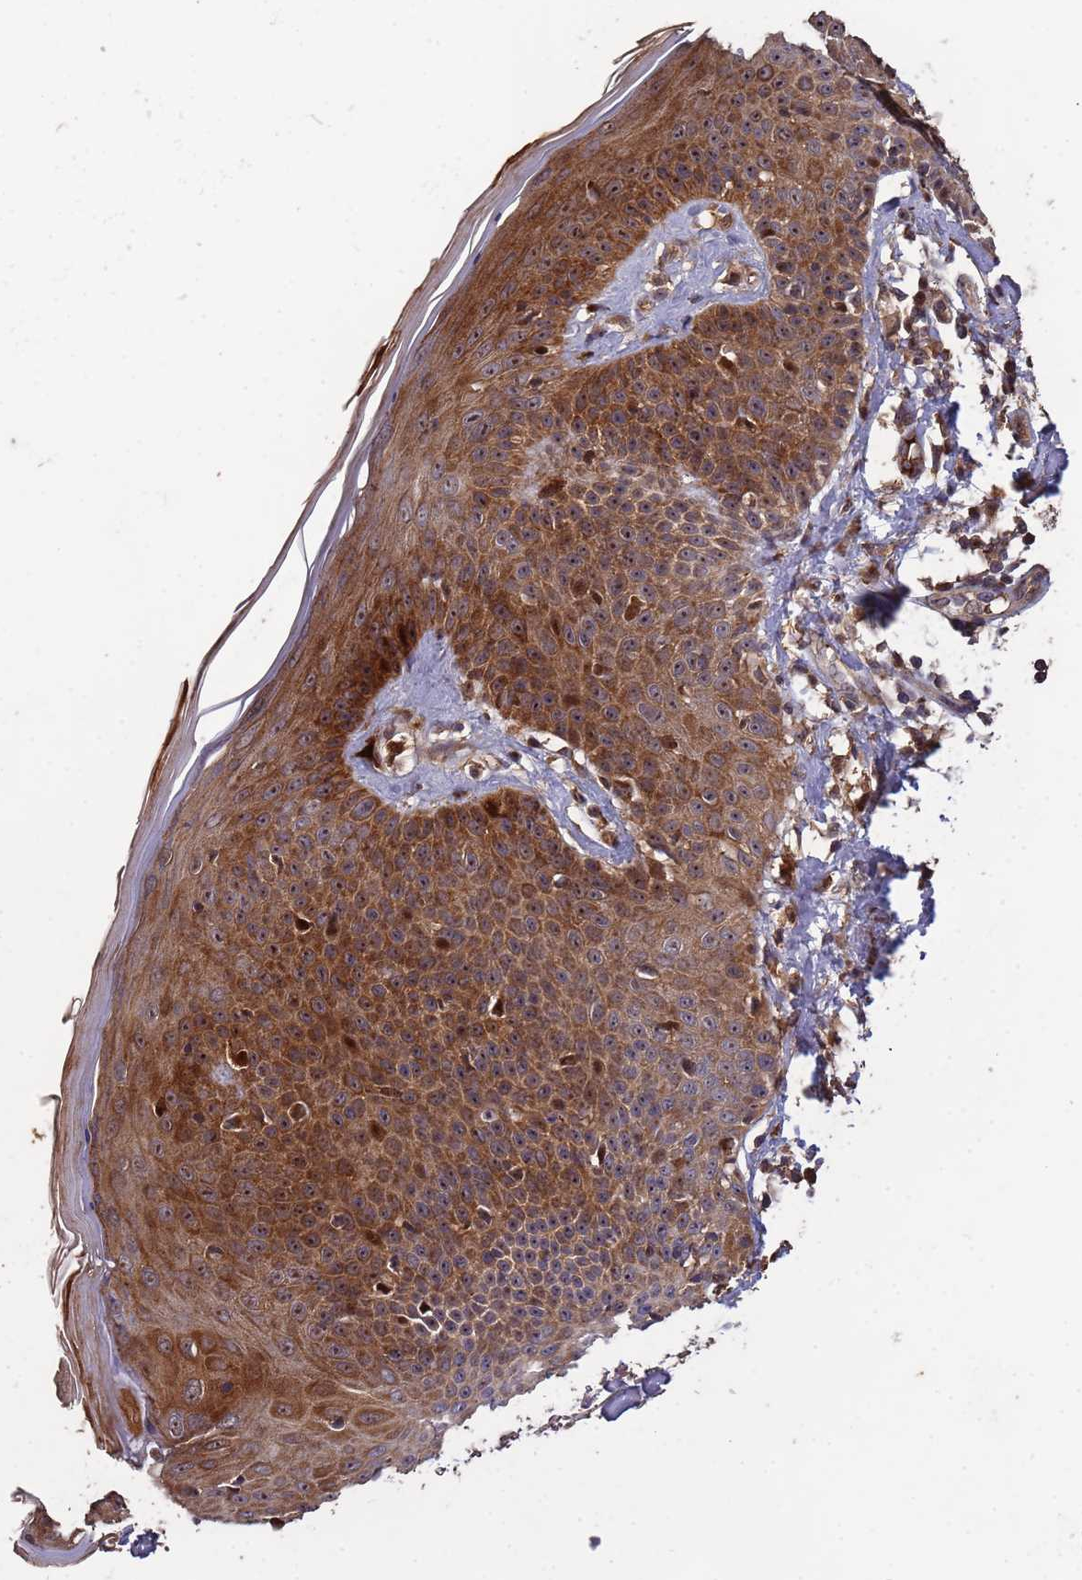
{"staining": {"intensity": "moderate", "quantity": ">75%", "location": "cytoplasmic/membranous"}, "tissue": "skin", "cell_type": "Fibroblasts", "image_type": "normal", "snomed": [{"axis": "morphology", "description": "Normal tissue, NOS"}, {"axis": "topography", "description": "Skin"}], "caption": "About >75% of fibroblasts in benign human skin reveal moderate cytoplasmic/membranous protein staining as visualized by brown immunohistochemical staining.", "gene": "CCDC184", "patient": {"sex": "female", "age": 58}}